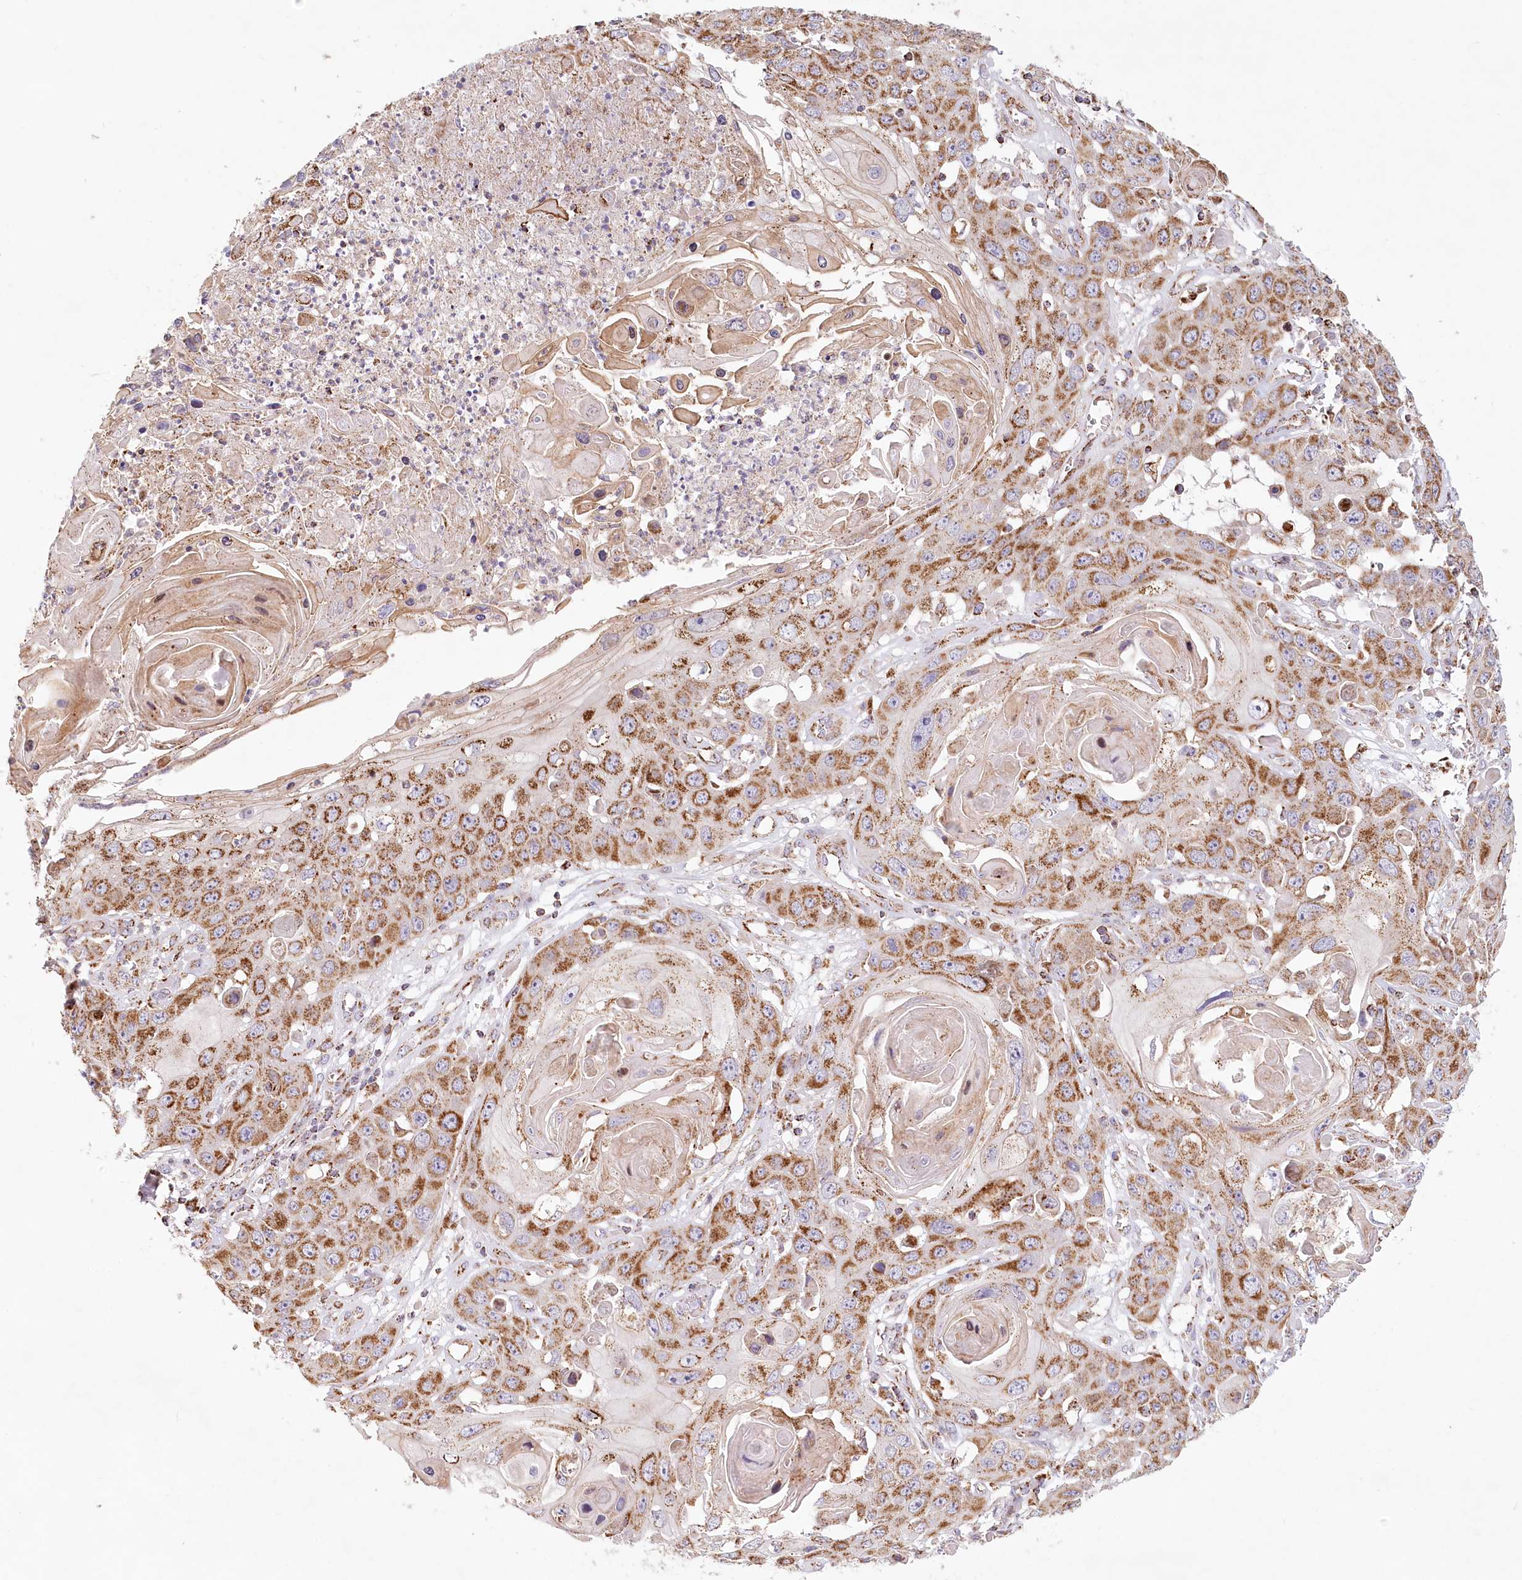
{"staining": {"intensity": "moderate", "quantity": ">75%", "location": "cytoplasmic/membranous"}, "tissue": "skin cancer", "cell_type": "Tumor cells", "image_type": "cancer", "snomed": [{"axis": "morphology", "description": "Squamous cell carcinoma, NOS"}, {"axis": "topography", "description": "Skin"}], "caption": "Immunohistochemistry staining of skin cancer, which exhibits medium levels of moderate cytoplasmic/membranous expression in about >75% of tumor cells indicating moderate cytoplasmic/membranous protein positivity. The staining was performed using DAB (brown) for protein detection and nuclei were counterstained in hematoxylin (blue).", "gene": "UMPS", "patient": {"sex": "male", "age": 55}}